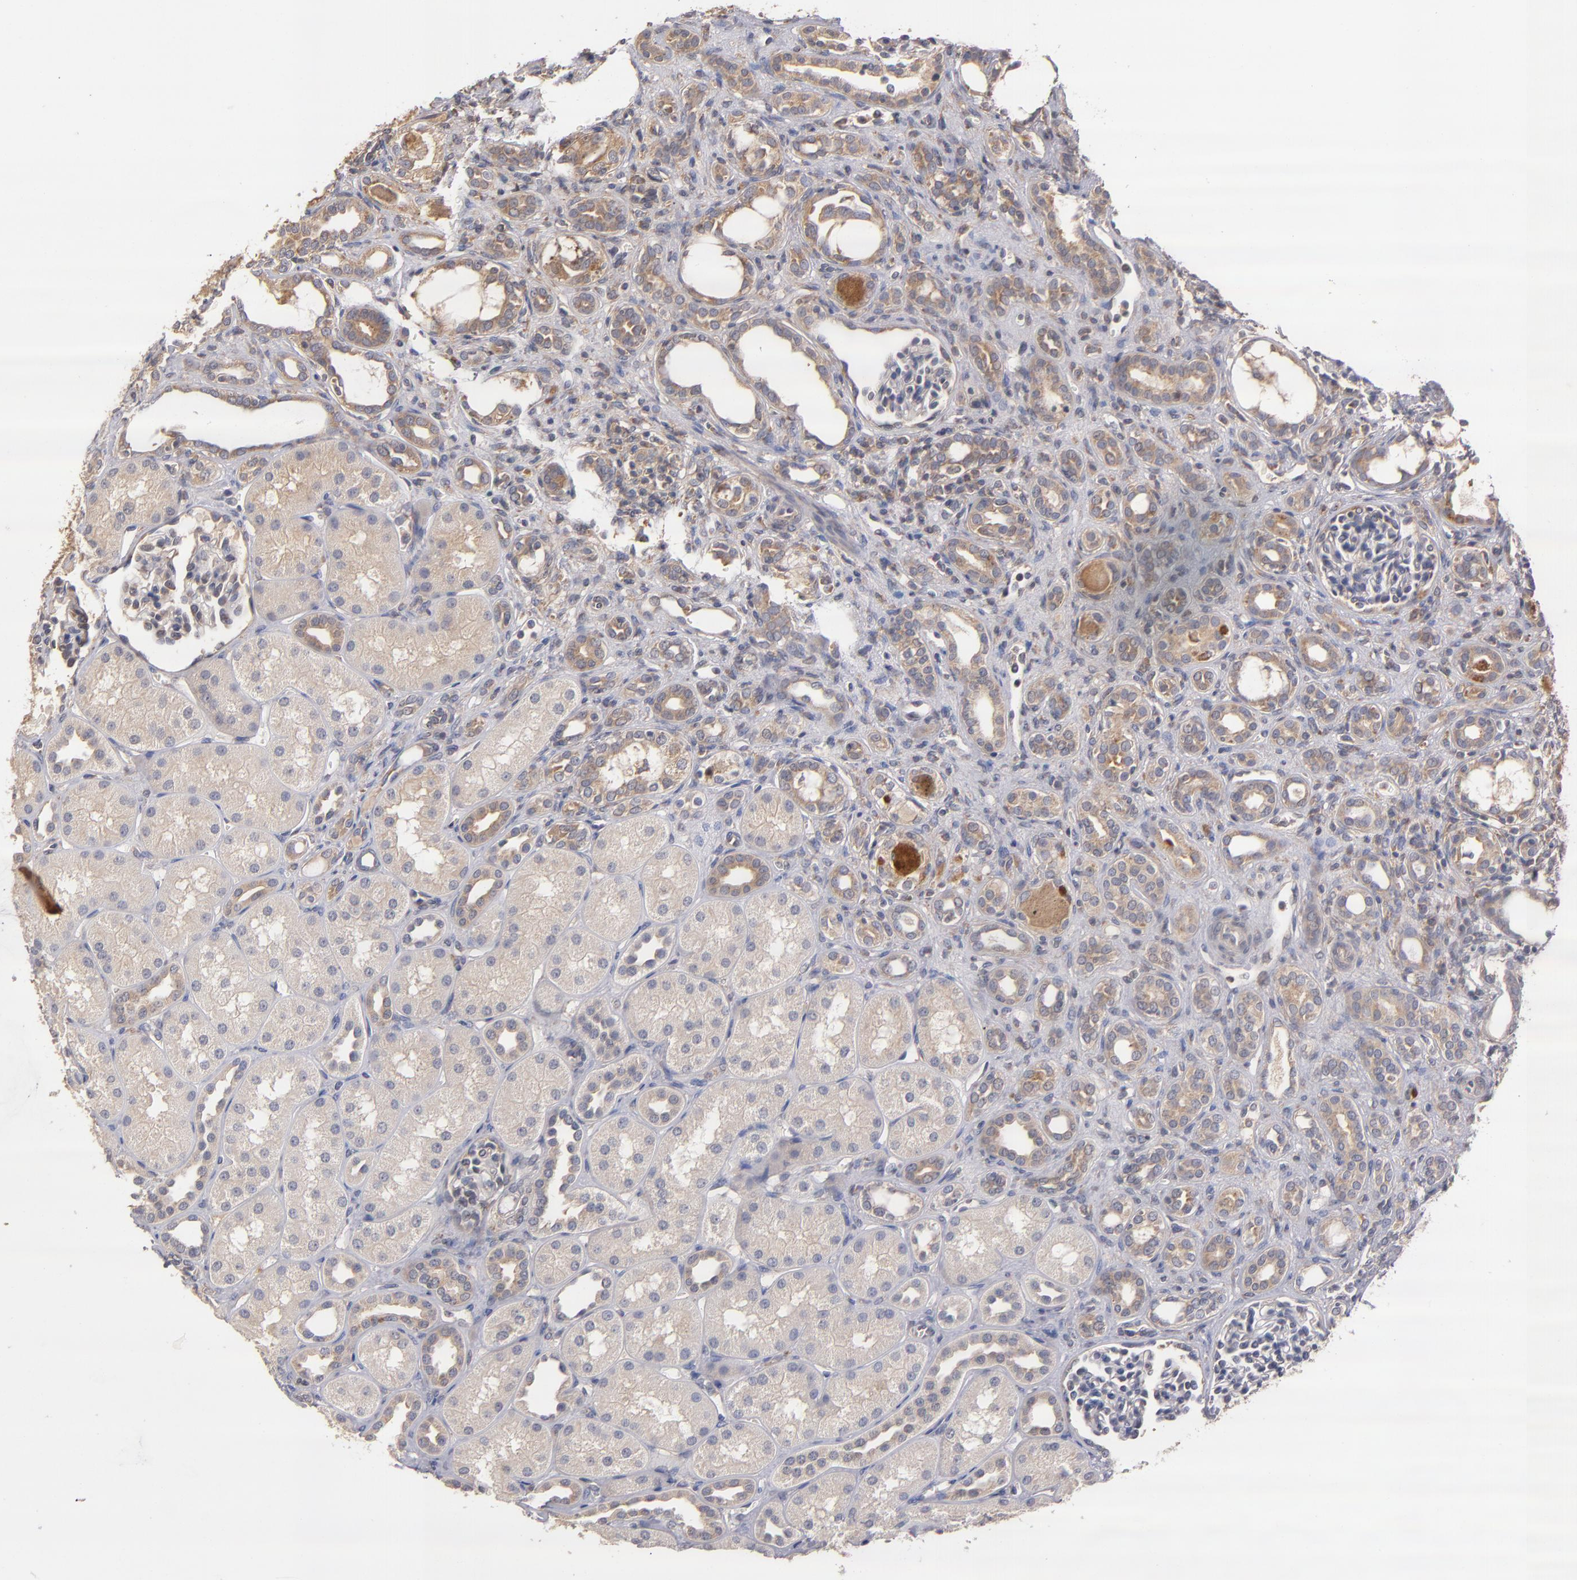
{"staining": {"intensity": "weak", "quantity": "<25%", "location": "cytoplasmic/membranous"}, "tissue": "kidney", "cell_type": "Cells in glomeruli", "image_type": "normal", "snomed": [{"axis": "morphology", "description": "Normal tissue, NOS"}, {"axis": "topography", "description": "Kidney"}], "caption": "Immunohistochemistry of normal human kidney shows no staining in cells in glomeruli. (Immunohistochemistry (ihc), brightfield microscopy, high magnification).", "gene": "UPF3B", "patient": {"sex": "male", "age": 28}}